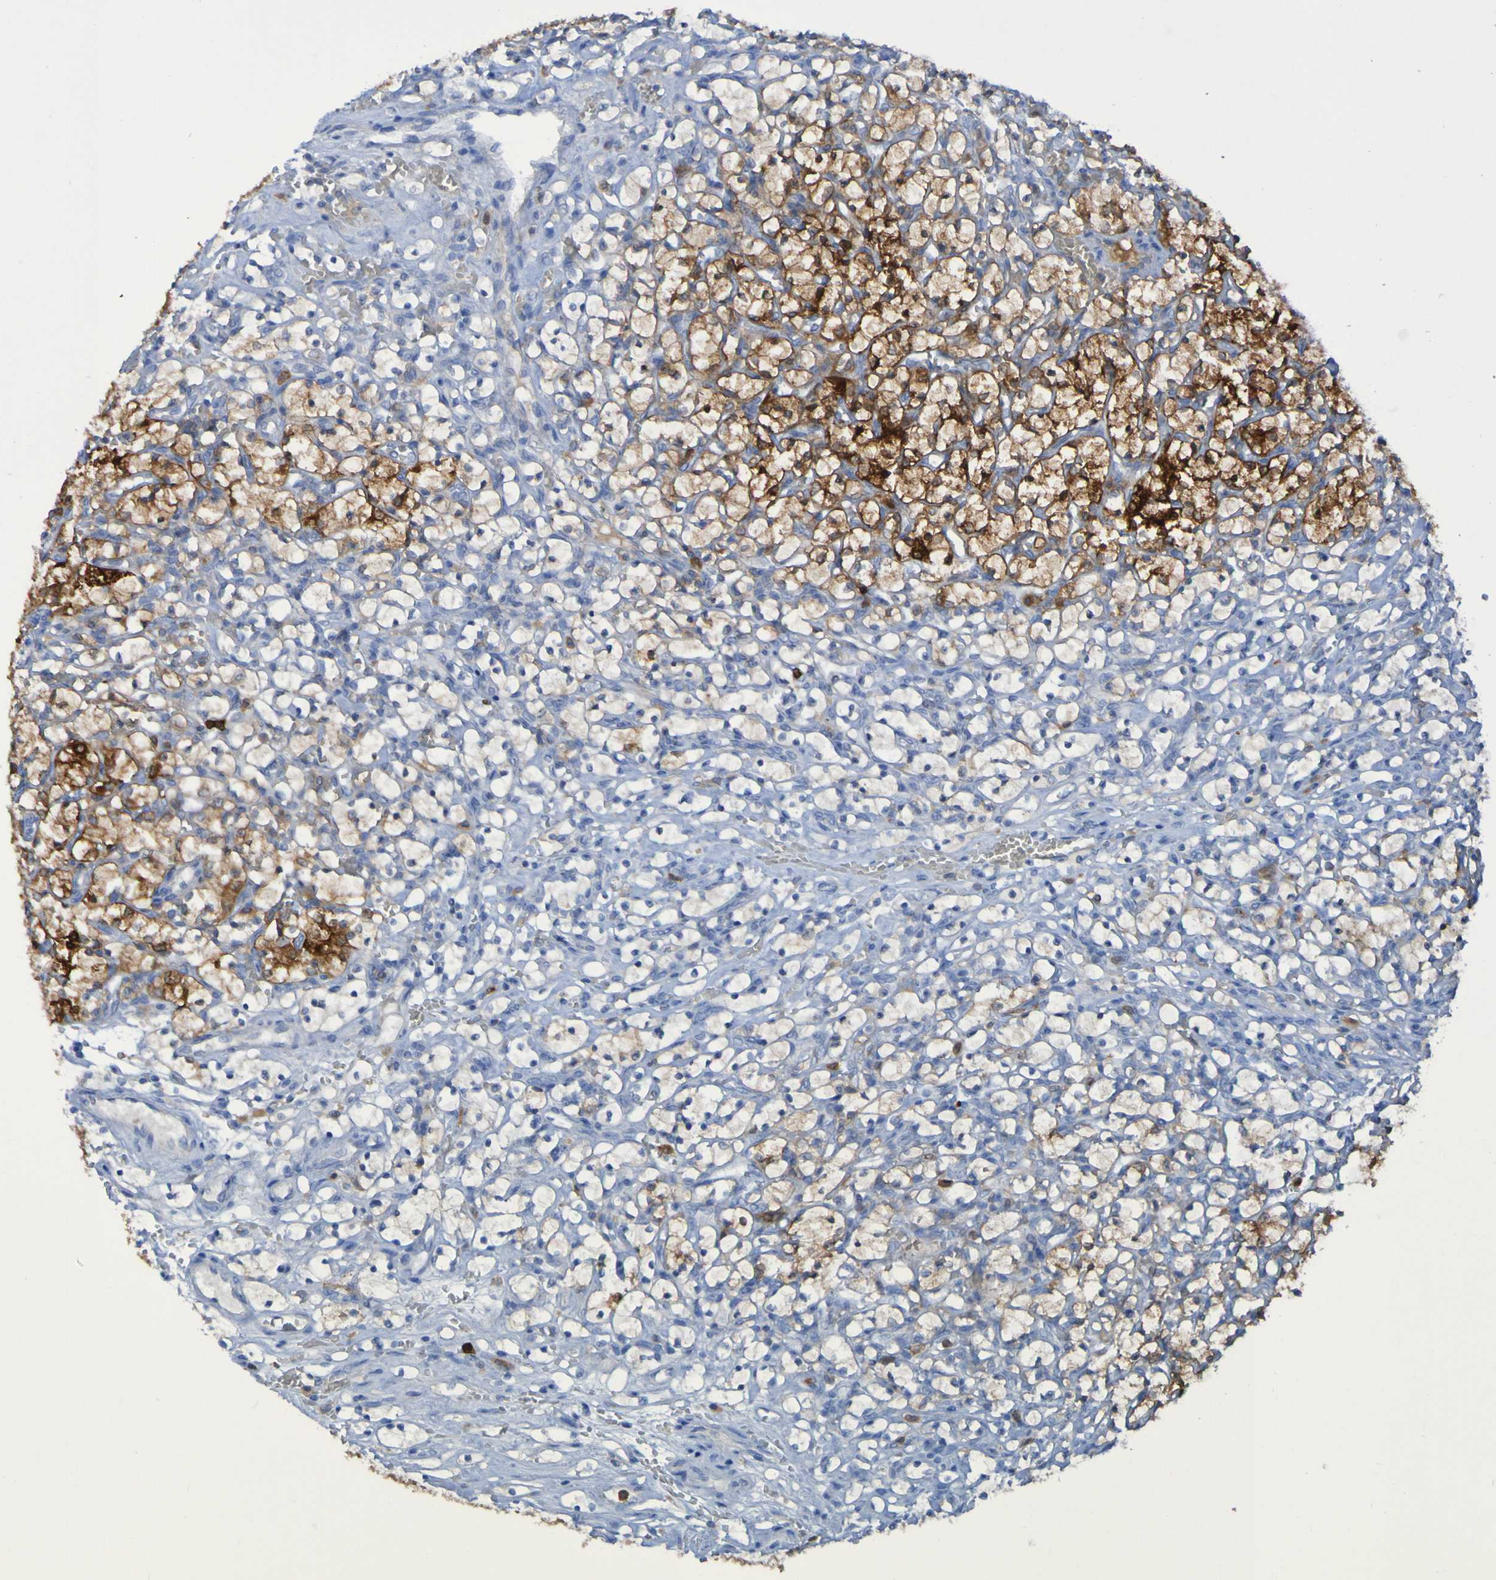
{"staining": {"intensity": "moderate", "quantity": "25%-75%", "location": "cytoplasmic/membranous"}, "tissue": "renal cancer", "cell_type": "Tumor cells", "image_type": "cancer", "snomed": [{"axis": "morphology", "description": "Adenocarcinoma, NOS"}, {"axis": "topography", "description": "Kidney"}], "caption": "Protein staining of renal cancer (adenocarcinoma) tissue shows moderate cytoplasmic/membranous positivity in approximately 25%-75% of tumor cells.", "gene": "MPPE1", "patient": {"sex": "female", "age": 69}}